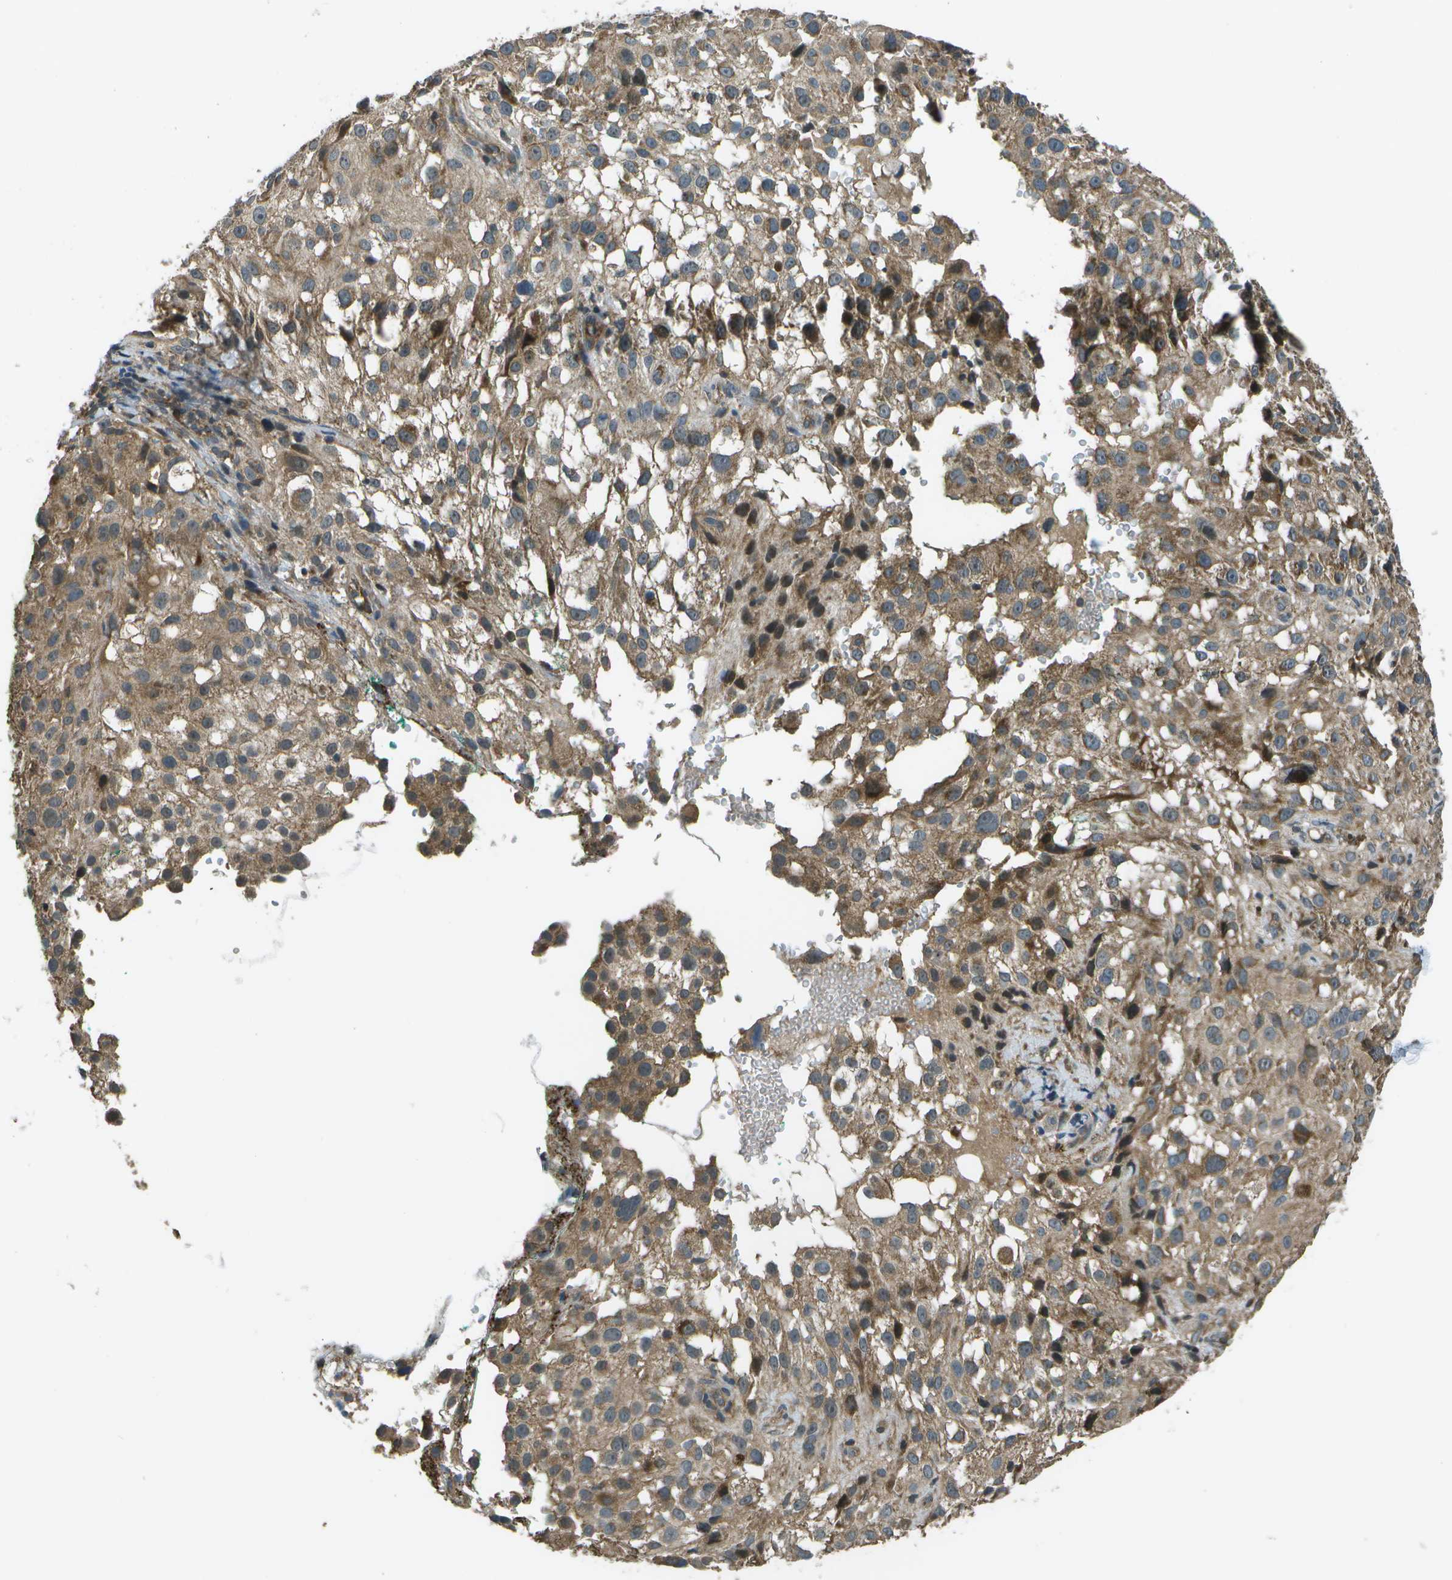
{"staining": {"intensity": "moderate", "quantity": ">75%", "location": "cytoplasmic/membranous"}, "tissue": "melanoma", "cell_type": "Tumor cells", "image_type": "cancer", "snomed": [{"axis": "morphology", "description": "Necrosis, NOS"}, {"axis": "morphology", "description": "Malignant melanoma, NOS"}, {"axis": "topography", "description": "Skin"}], "caption": "Immunohistochemistry of human melanoma displays medium levels of moderate cytoplasmic/membranous expression in approximately >75% of tumor cells. The protein of interest is shown in brown color, while the nuclei are stained blue.", "gene": "PLPBP", "patient": {"sex": "female", "age": 87}}